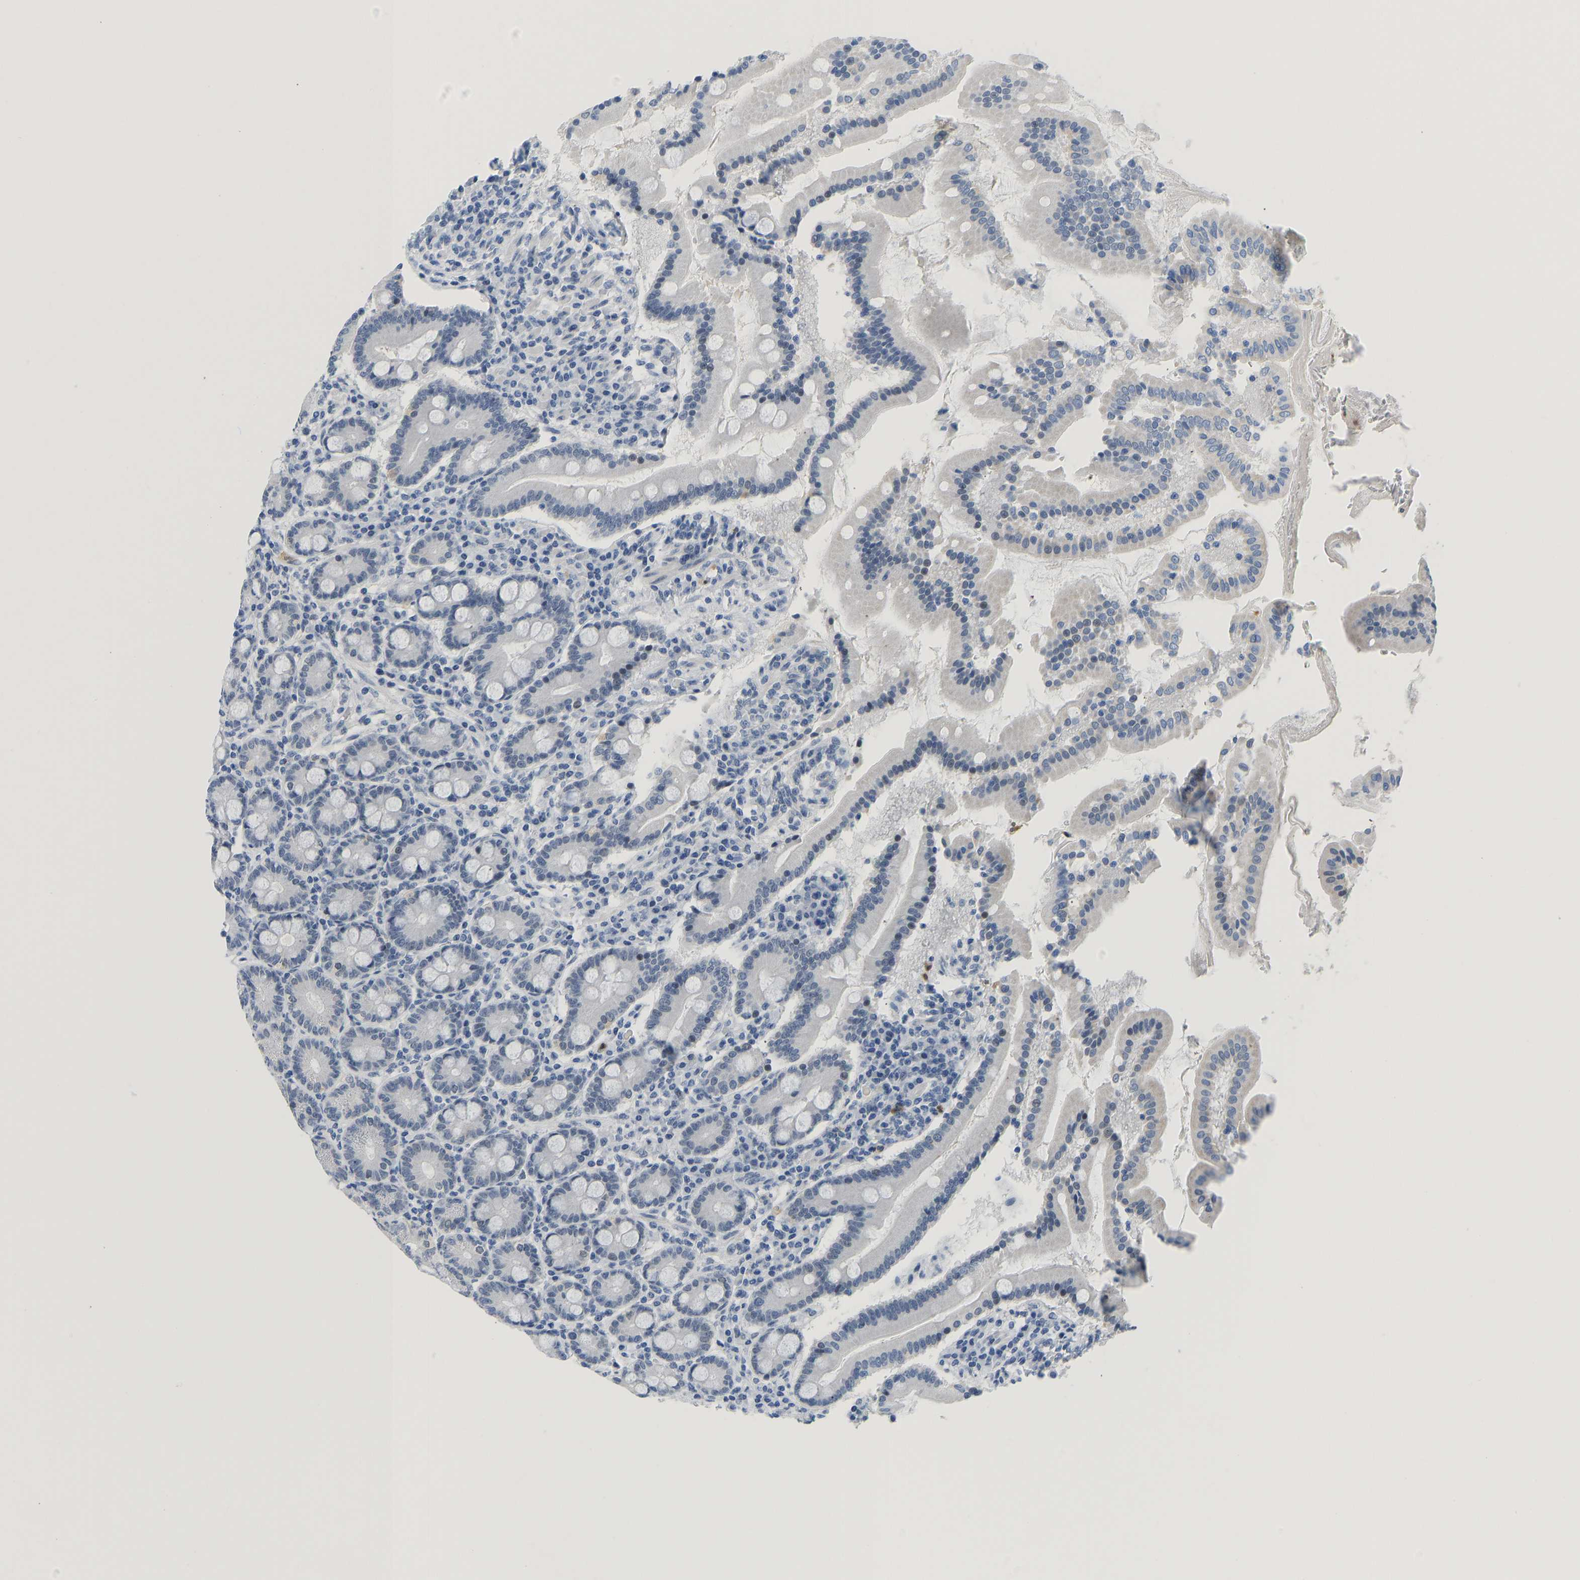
{"staining": {"intensity": "negative", "quantity": "none", "location": "none"}, "tissue": "duodenum", "cell_type": "Glandular cells", "image_type": "normal", "snomed": [{"axis": "morphology", "description": "Normal tissue, NOS"}, {"axis": "topography", "description": "Duodenum"}], "caption": "DAB immunohistochemical staining of normal human duodenum demonstrates no significant staining in glandular cells. (Stains: DAB immunohistochemistry with hematoxylin counter stain, Microscopy: brightfield microscopy at high magnification).", "gene": "TXNDC2", "patient": {"sex": "male", "age": 50}}